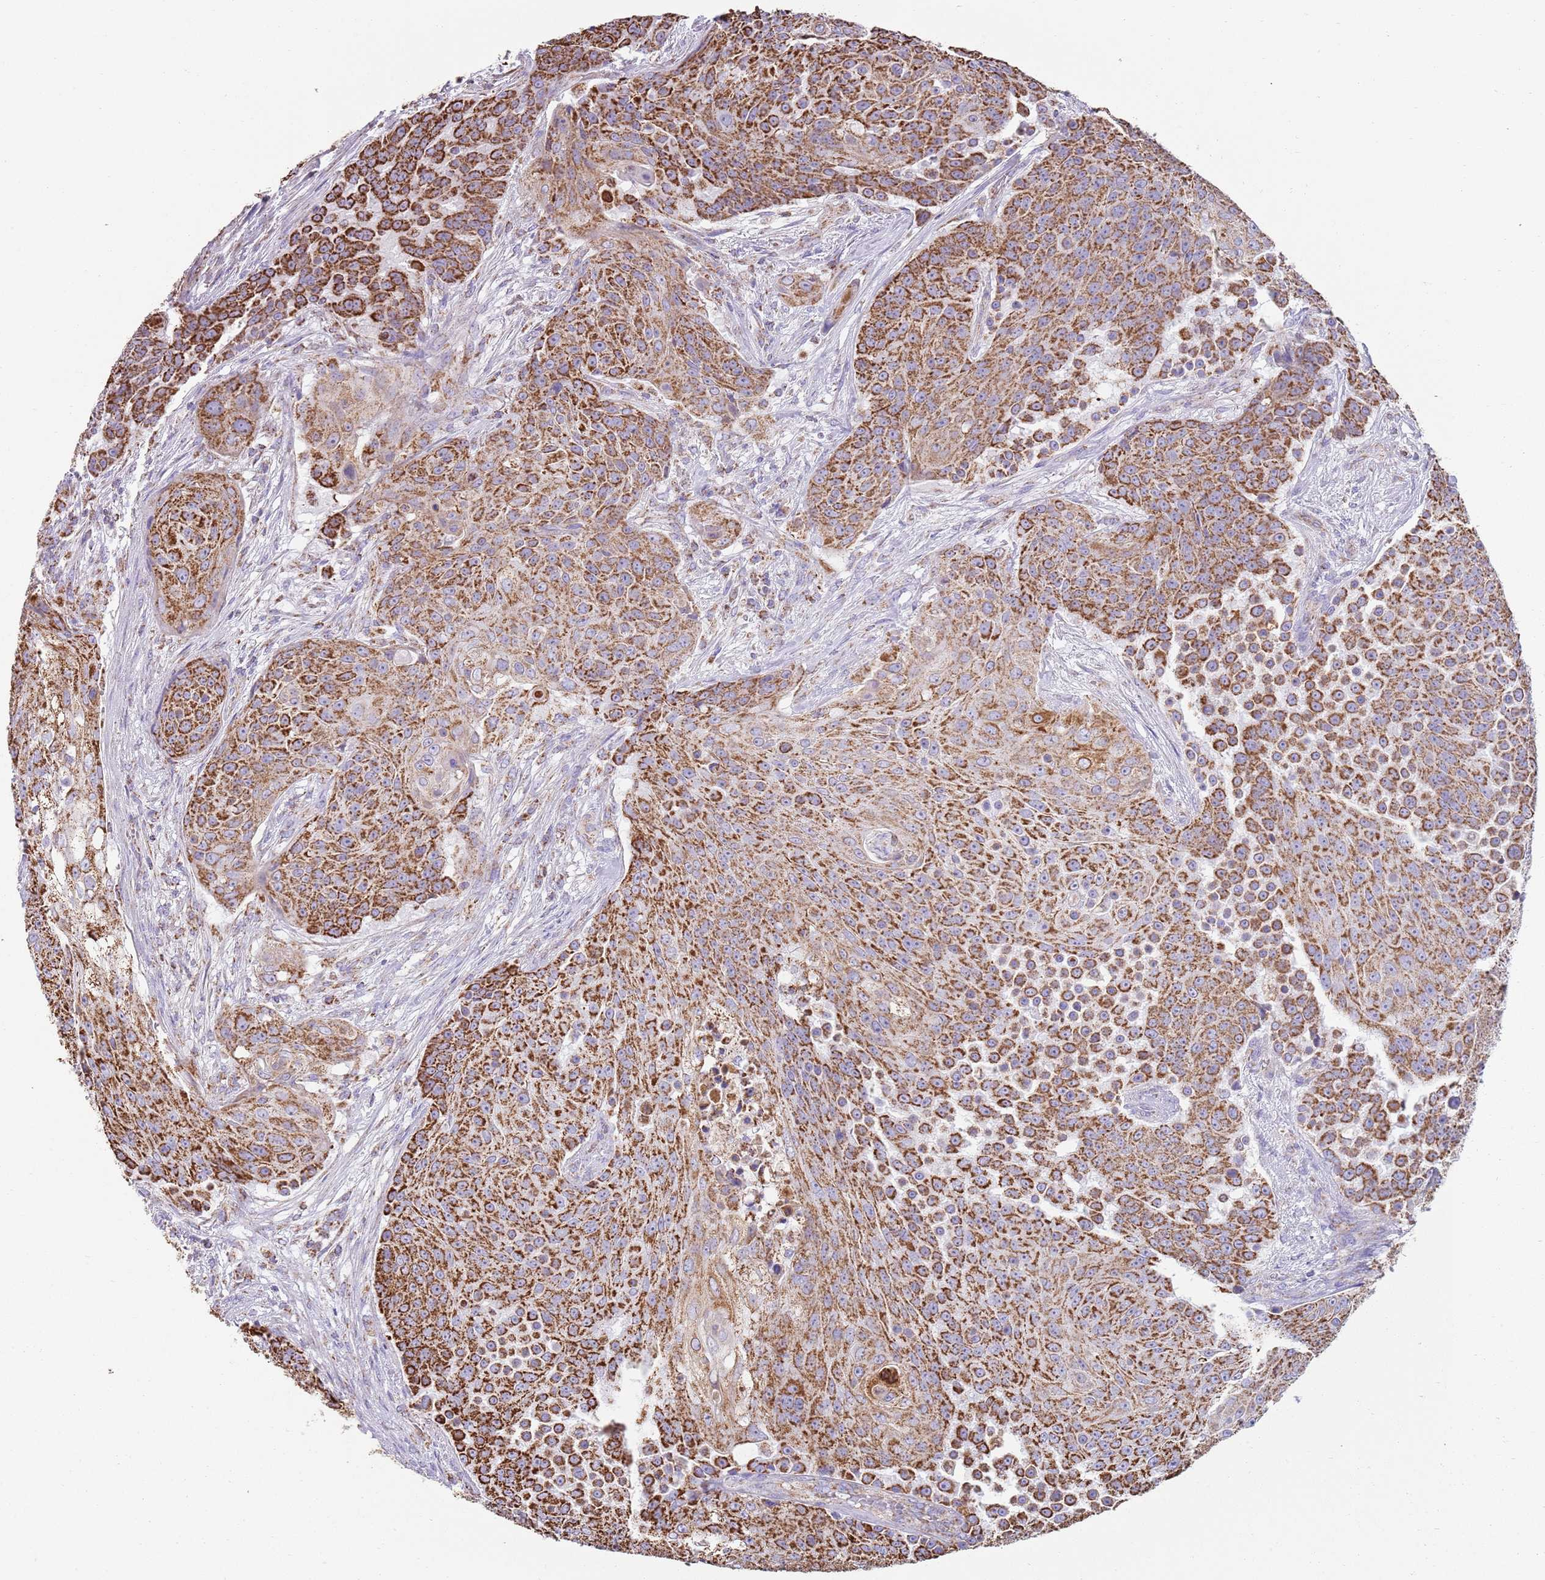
{"staining": {"intensity": "strong", "quantity": ">75%", "location": "cytoplasmic/membranous"}, "tissue": "urothelial cancer", "cell_type": "Tumor cells", "image_type": "cancer", "snomed": [{"axis": "morphology", "description": "Urothelial carcinoma, High grade"}, {"axis": "topography", "description": "Urinary bladder"}], "caption": "This photomicrograph exhibits immunohistochemistry (IHC) staining of human high-grade urothelial carcinoma, with high strong cytoplasmic/membranous expression in approximately >75% of tumor cells.", "gene": "TTLL1", "patient": {"sex": "female", "age": 63}}